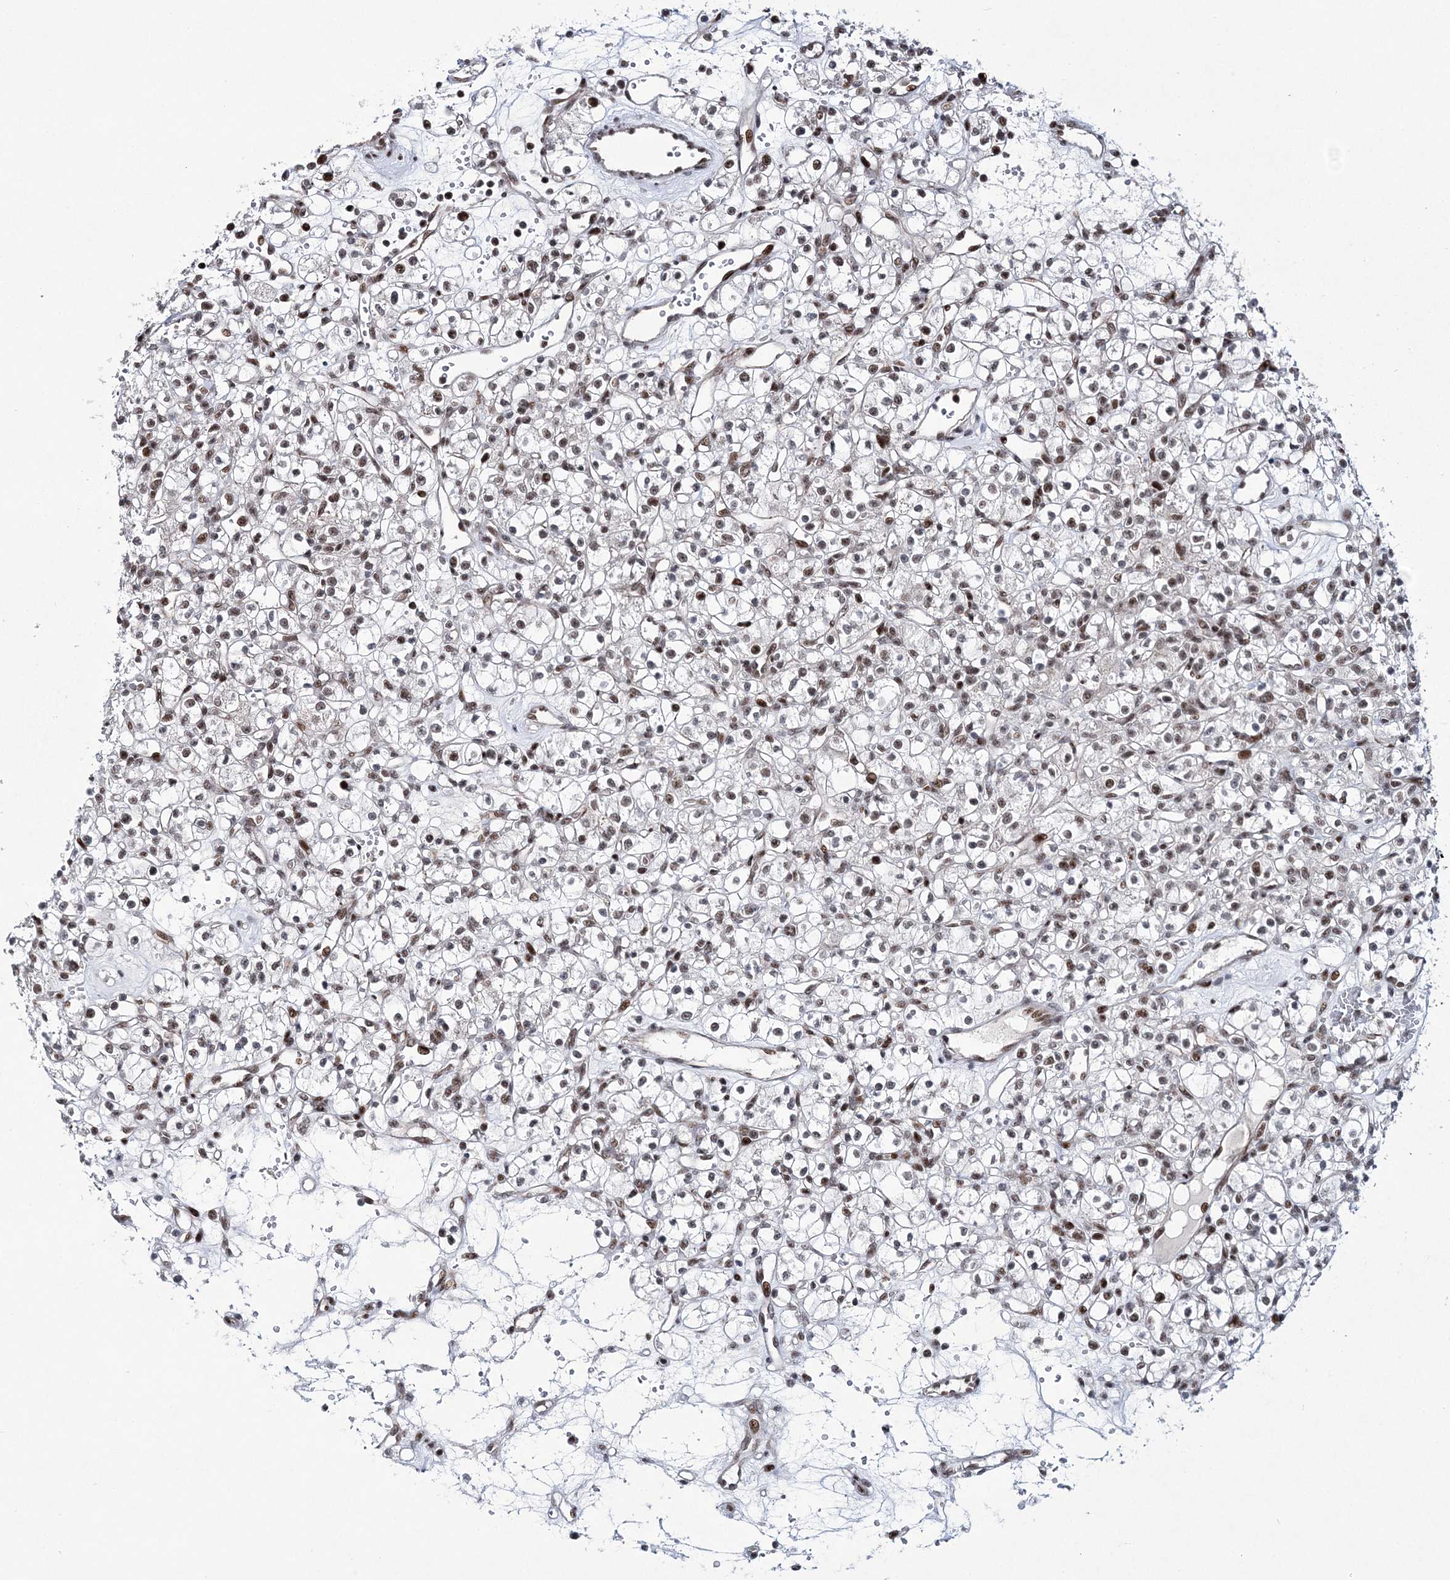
{"staining": {"intensity": "moderate", "quantity": "25%-75%", "location": "nuclear"}, "tissue": "renal cancer", "cell_type": "Tumor cells", "image_type": "cancer", "snomed": [{"axis": "morphology", "description": "Adenocarcinoma, NOS"}, {"axis": "topography", "description": "Kidney"}], "caption": "DAB immunohistochemical staining of human adenocarcinoma (renal) exhibits moderate nuclear protein staining in approximately 25%-75% of tumor cells. Using DAB (3,3'-diaminobenzidine) (brown) and hematoxylin (blue) stains, captured at high magnification using brightfield microscopy.", "gene": "TATDN2", "patient": {"sex": "female", "age": 59}}